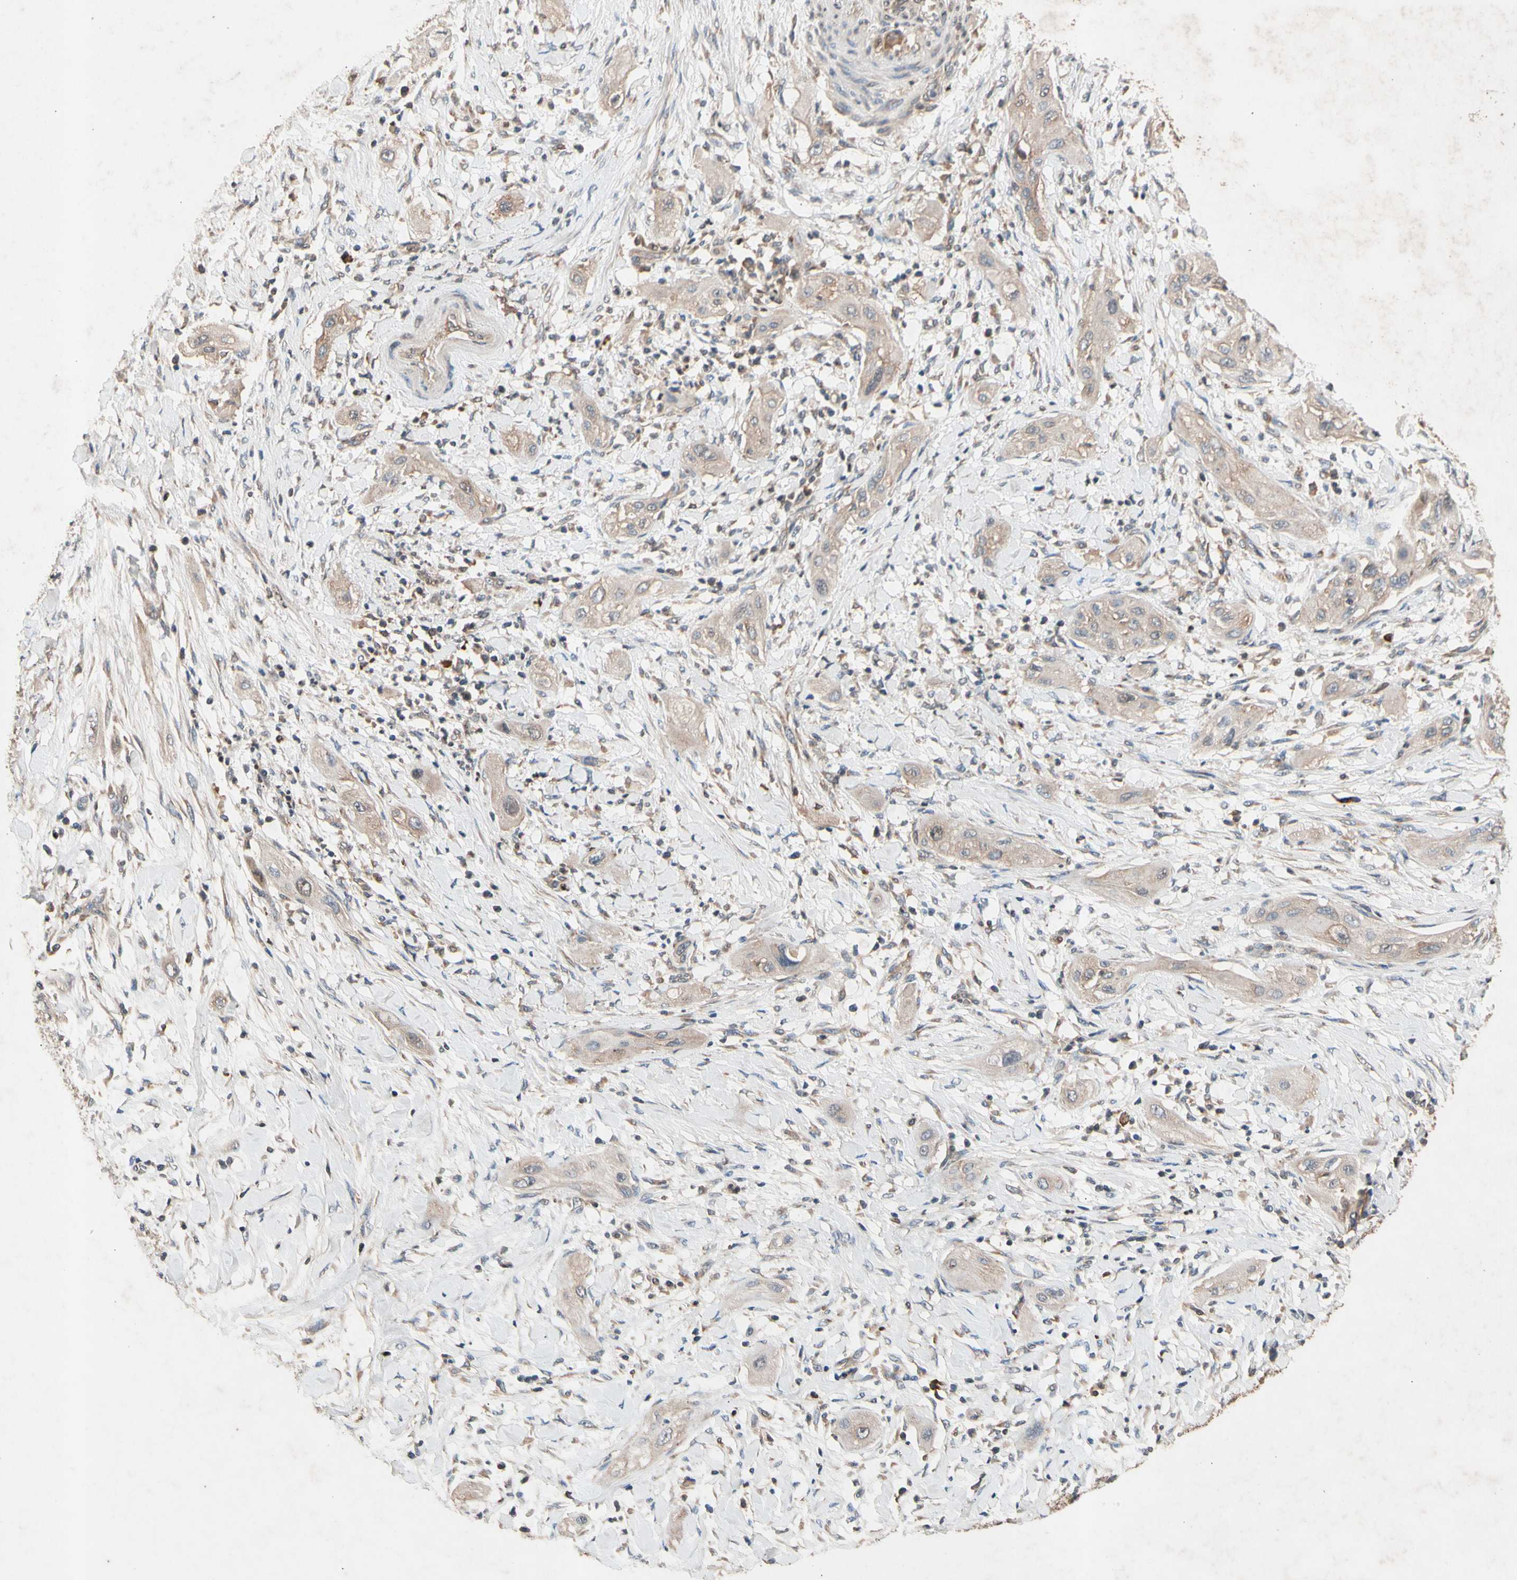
{"staining": {"intensity": "moderate", "quantity": ">75%", "location": "cytoplasmic/membranous"}, "tissue": "lung cancer", "cell_type": "Tumor cells", "image_type": "cancer", "snomed": [{"axis": "morphology", "description": "Squamous cell carcinoma, NOS"}, {"axis": "topography", "description": "Lung"}], "caption": "Lung cancer (squamous cell carcinoma) tissue reveals moderate cytoplasmic/membranous expression in approximately >75% of tumor cells (brown staining indicates protein expression, while blue staining denotes nuclei).", "gene": "PRDX4", "patient": {"sex": "female", "age": 47}}